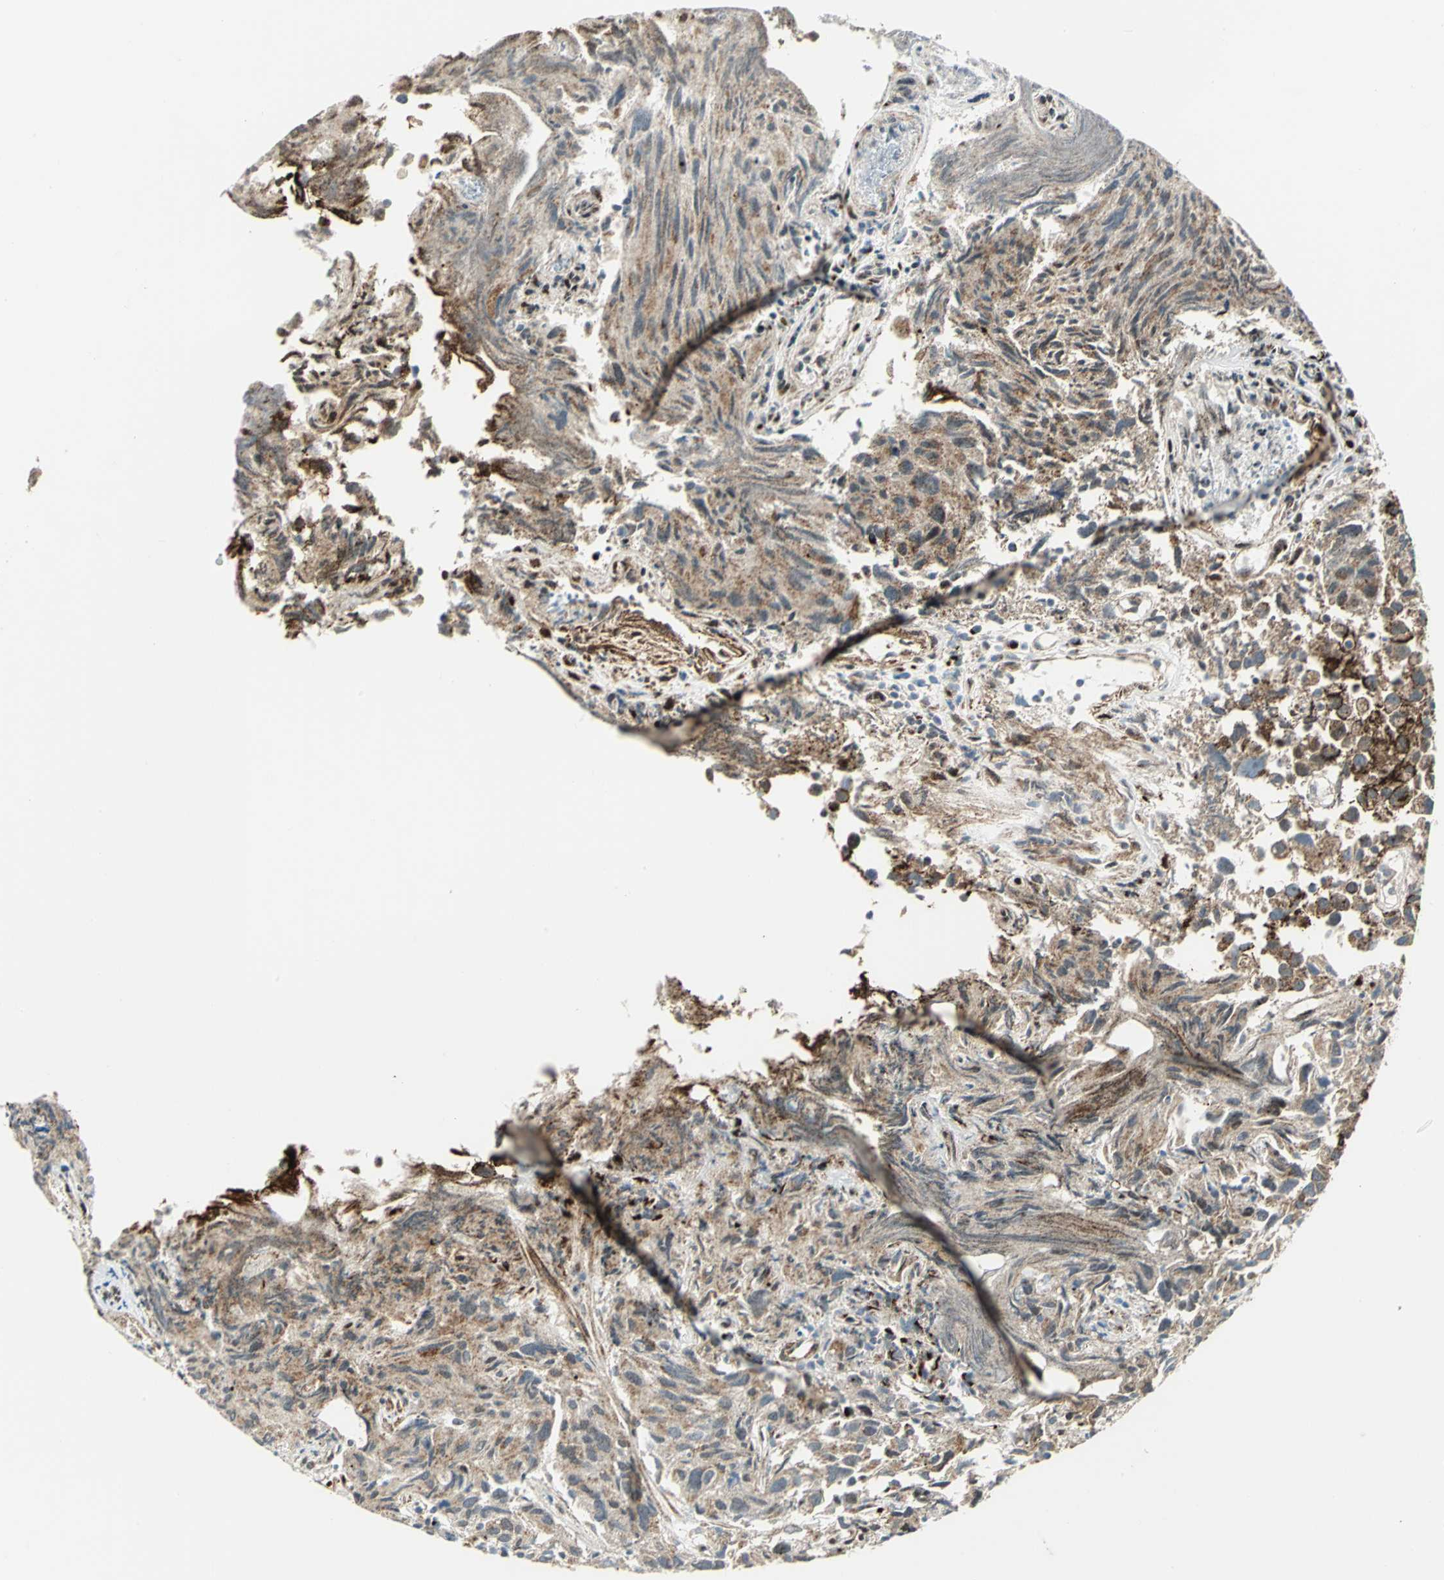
{"staining": {"intensity": "moderate", "quantity": ">75%", "location": "cytoplasmic/membranous"}, "tissue": "urothelial cancer", "cell_type": "Tumor cells", "image_type": "cancer", "snomed": [{"axis": "morphology", "description": "Urothelial carcinoma, High grade"}, {"axis": "topography", "description": "Urinary bladder"}], "caption": "Human urothelial cancer stained for a protein (brown) displays moderate cytoplasmic/membranous positive expression in about >75% of tumor cells.", "gene": "ATP6V1A", "patient": {"sex": "female", "age": 75}}